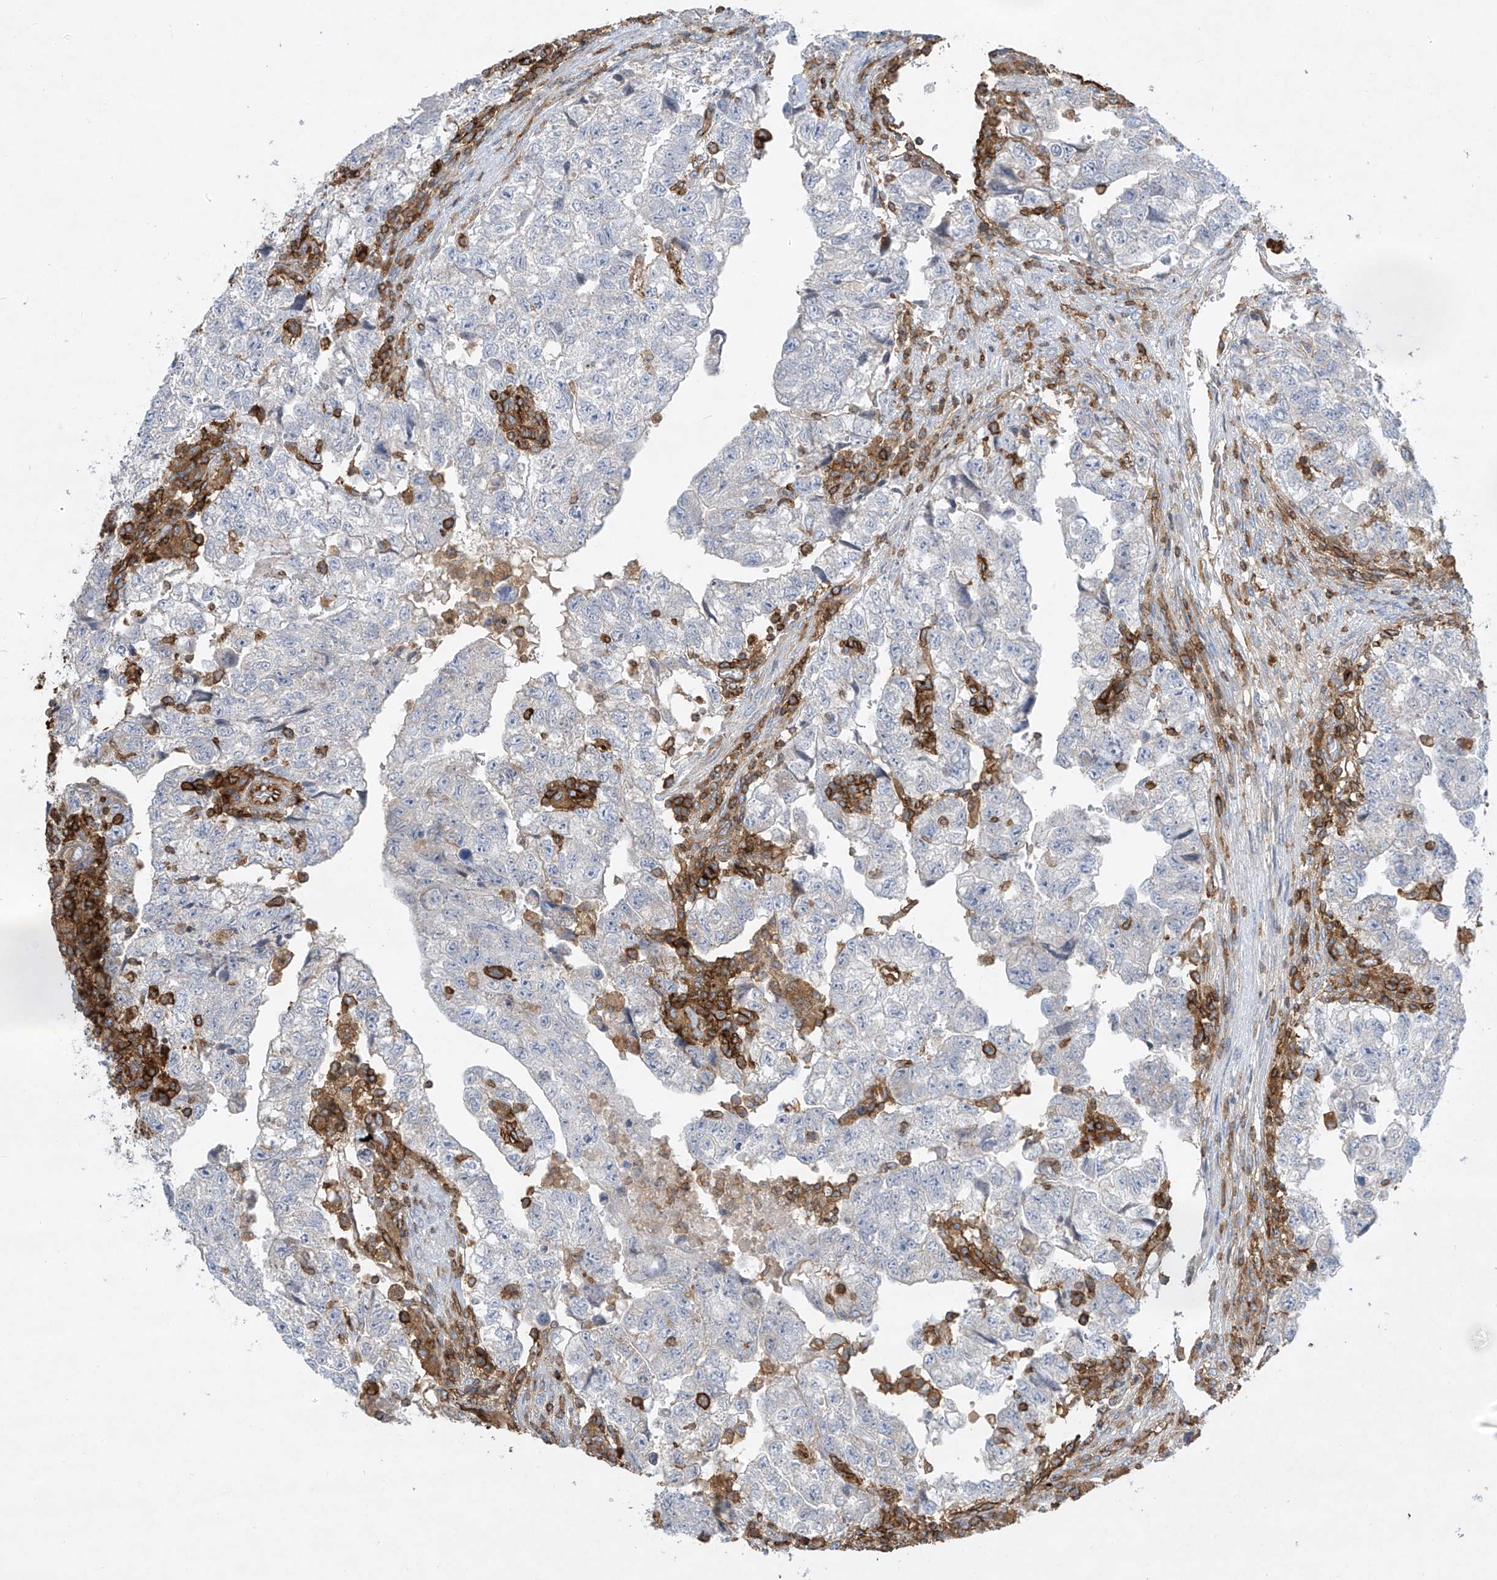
{"staining": {"intensity": "negative", "quantity": "none", "location": "none"}, "tissue": "testis cancer", "cell_type": "Tumor cells", "image_type": "cancer", "snomed": [{"axis": "morphology", "description": "Carcinoma, Embryonal, NOS"}, {"axis": "topography", "description": "Testis"}], "caption": "This is a photomicrograph of immunohistochemistry (IHC) staining of testis embryonal carcinoma, which shows no expression in tumor cells.", "gene": "HLA-E", "patient": {"sex": "male", "age": 36}}